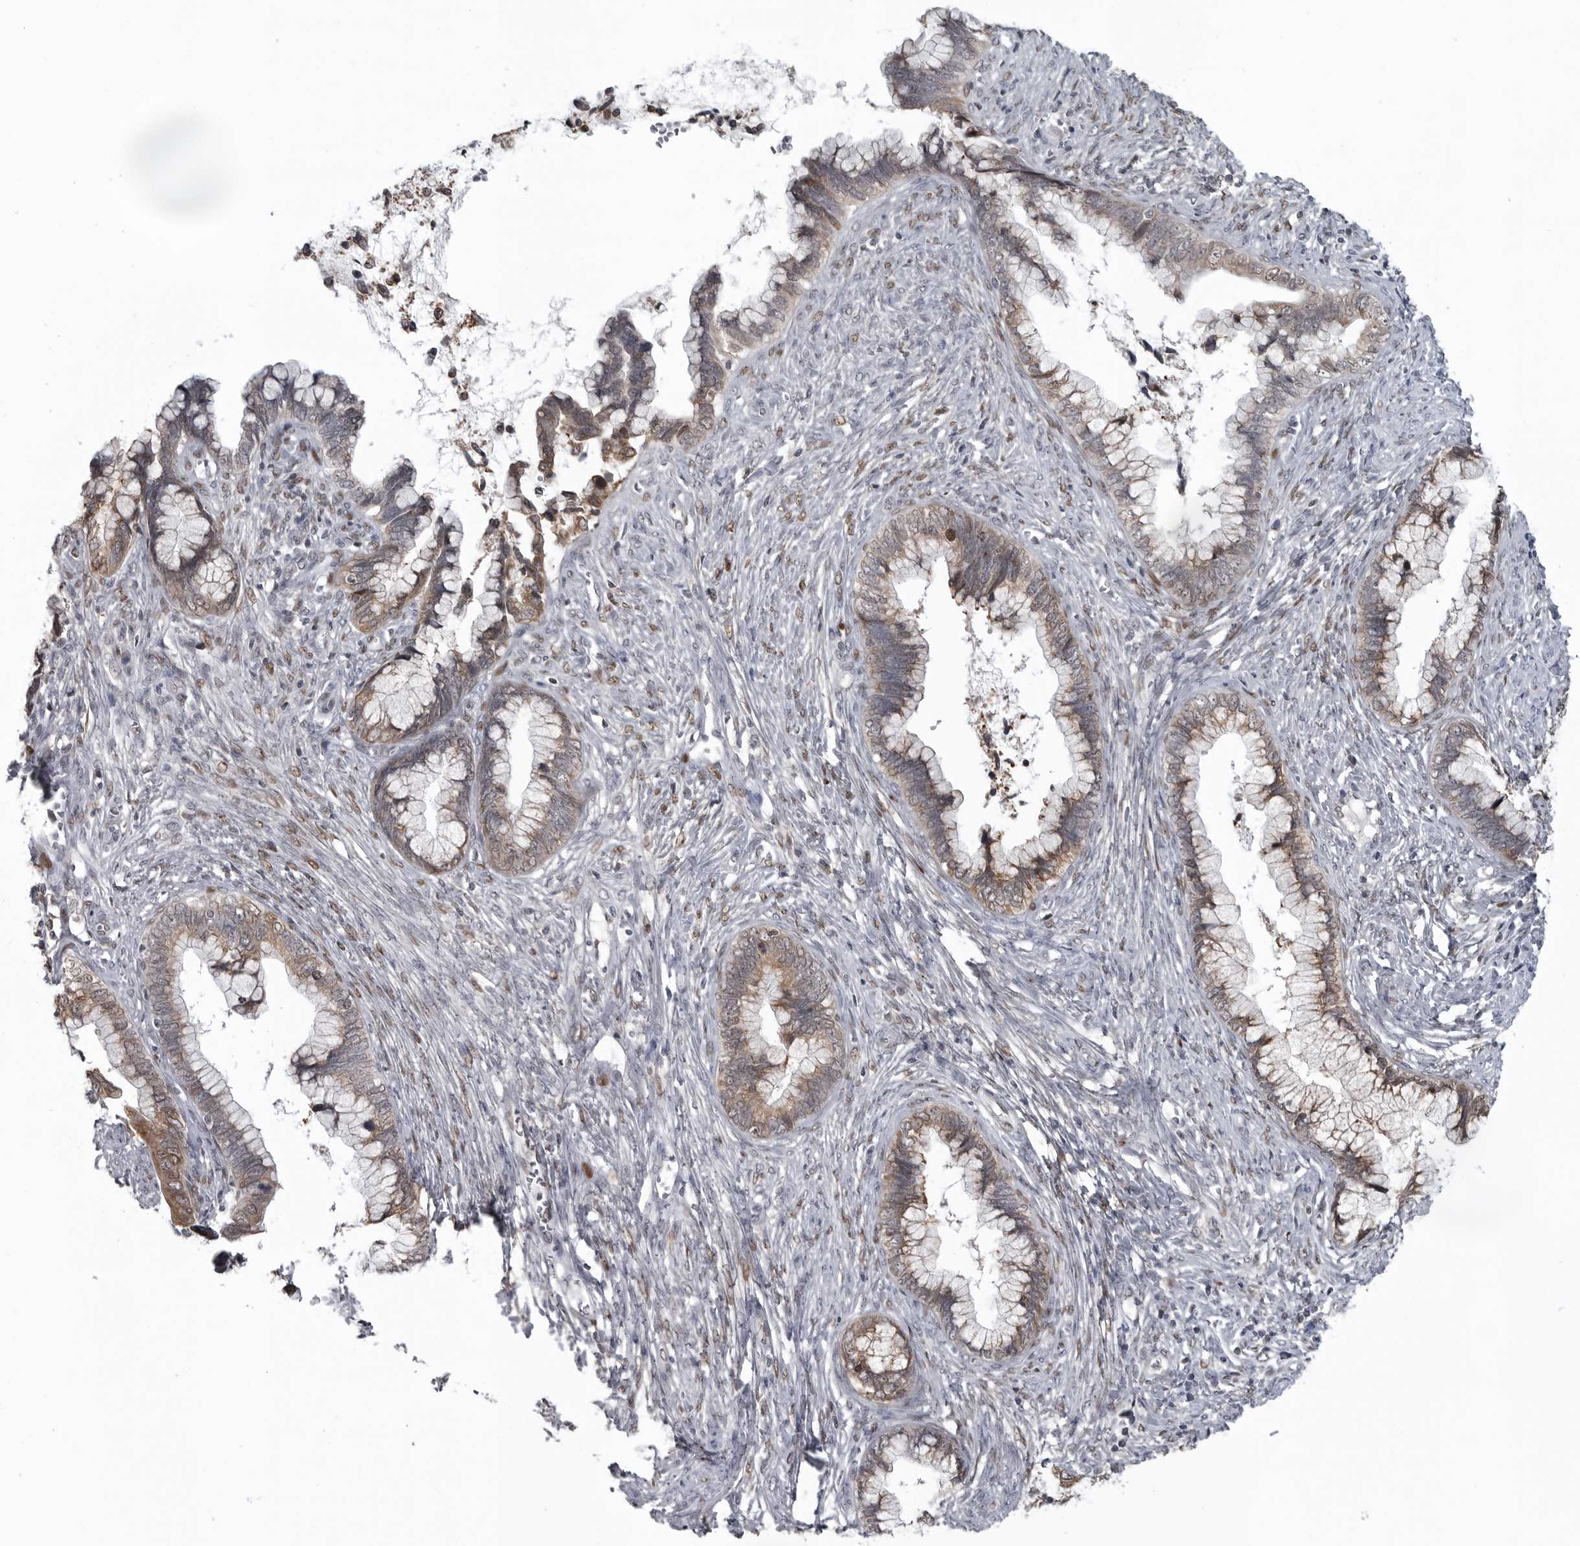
{"staining": {"intensity": "weak", "quantity": ">75%", "location": "cytoplasmic/membranous,nuclear"}, "tissue": "cervical cancer", "cell_type": "Tumor cells", "image_type": "cancer", "snomed": [{"axis": "morphology", "description": "Adenocarcinoma, NOS"}, {"axis": "topography", "description": "Cervix"}], "caption": "Protein staining exhibits weak cytoplasmic/membranous and nuclear expression in about >75% of tumor cells in cervical cancer. Nuclei are stained in blue.", "gene": "C8orf58", "patient": {"sex": "female", "age": 44}}